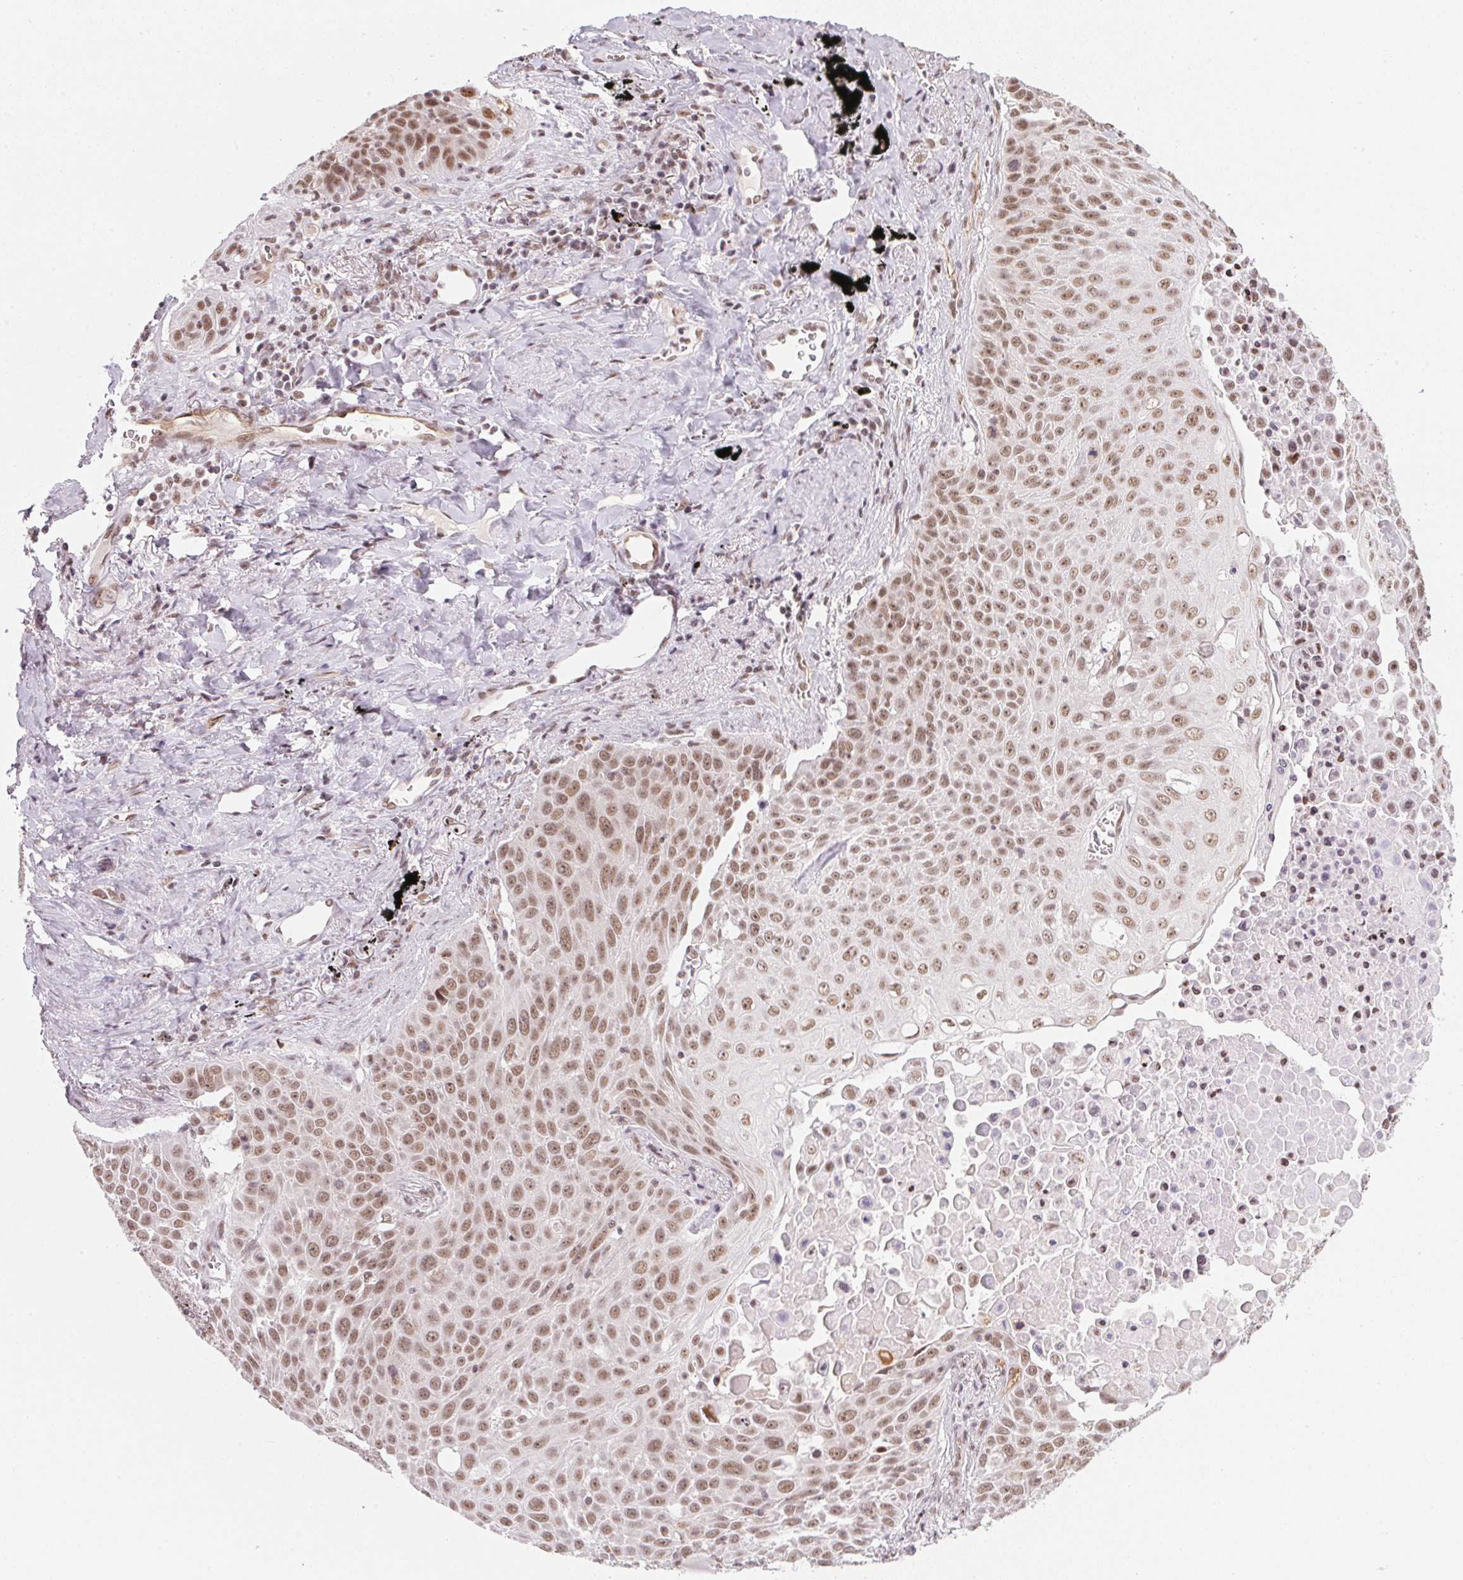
{"staining": {"intensity": "moderate", "quantity": ">75%", "location": "nuclear"}, "tissue": "lung cancer", "cell_type": "Tumor cells", "image_type": "cancer", "snomed": [{"axis": "morphology", "description": "Squamous cell carcinoma, NOS"}, {"axis": "morphology", "description": "Squamous cell carcinoma, metastatic, NOS"}, {"axis": "topography", "description": "Lymph node"}, {"axis": "topography", "description": "Lung"}], "caption": "Lung metastatic squamous cell carcinoma tissue reveals moderate nuclear positivity in about >75% of tumor cells", "gene": "SRSF7", "patient": {"sex": "female", "age": 62}}